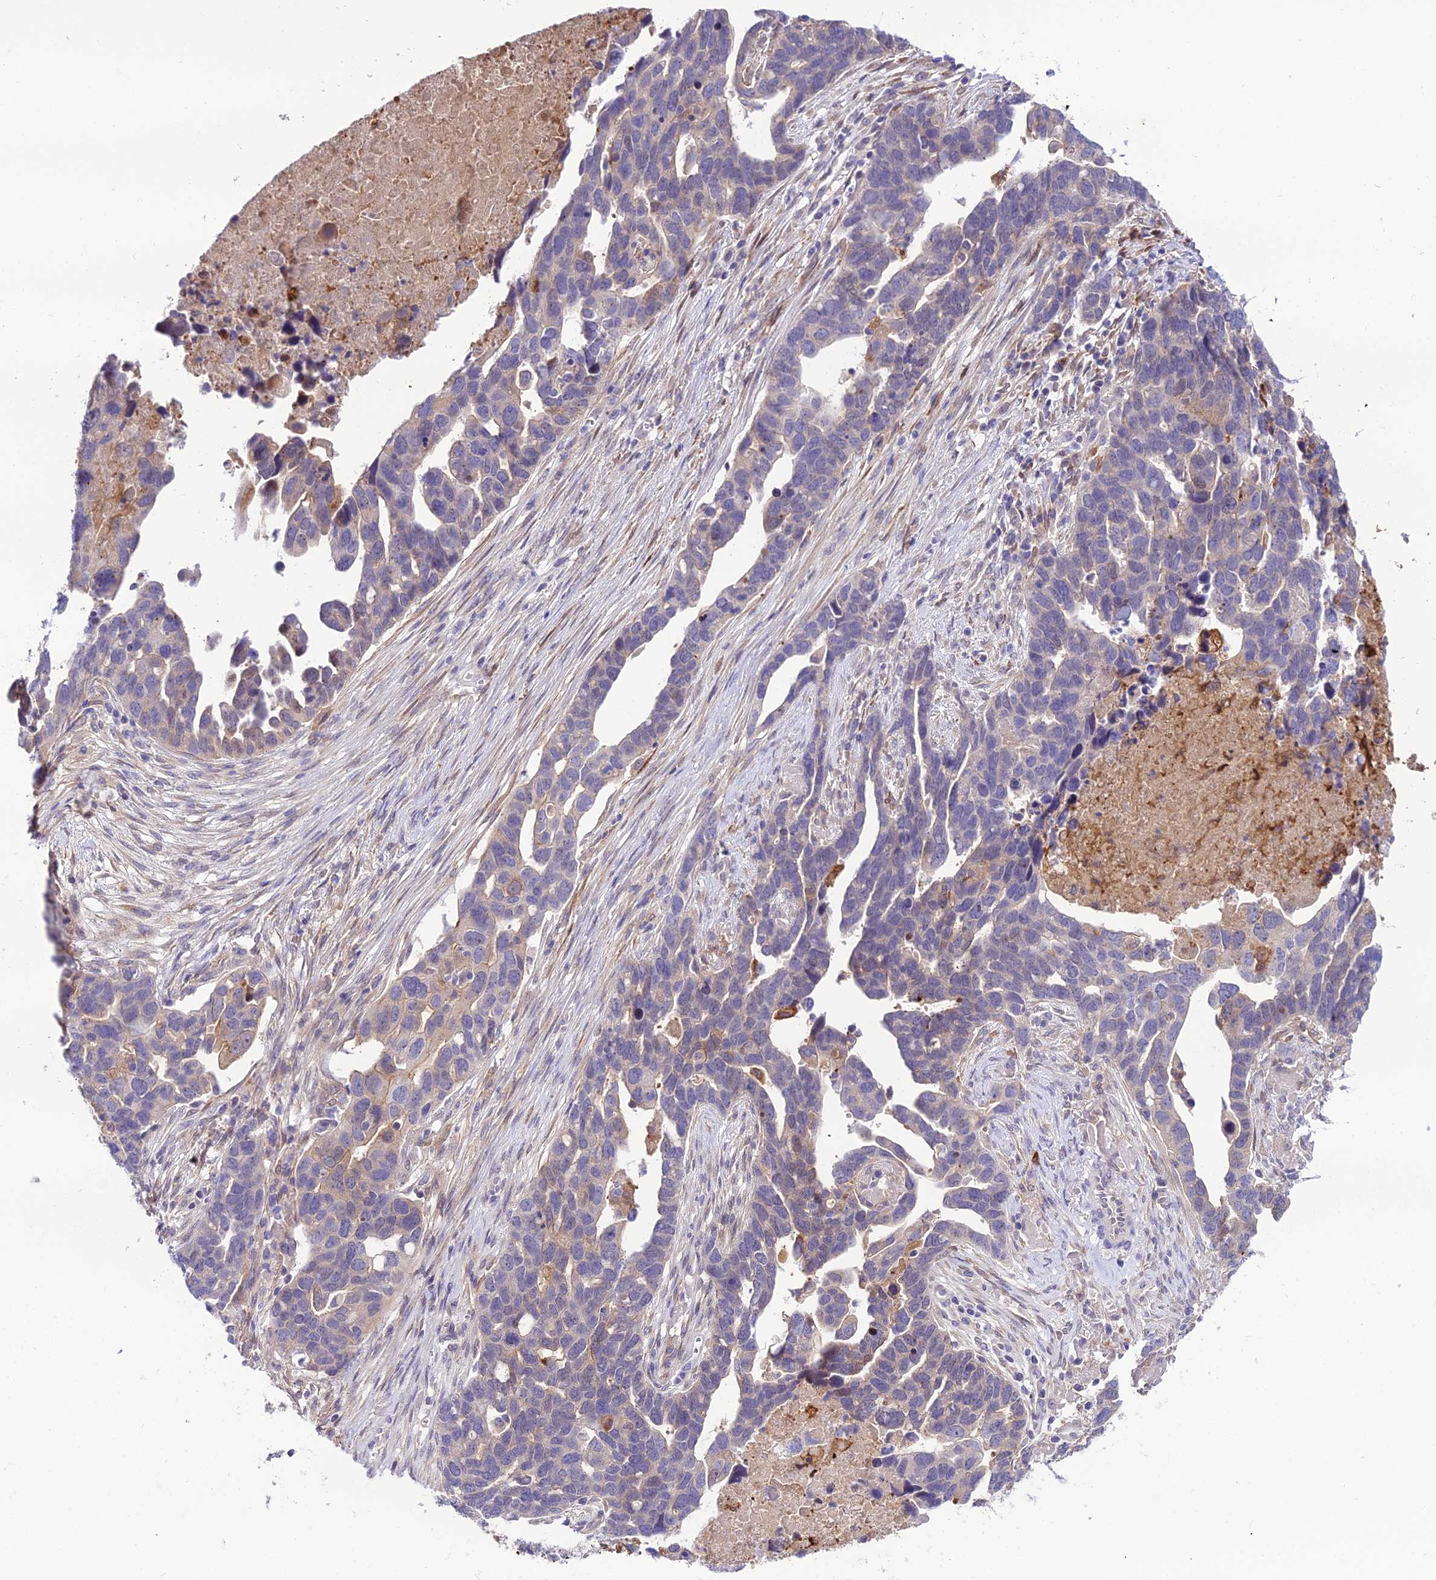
{"staining": {"intensity": "weak", "quantity": "<25%", "location": "cytoplasmic/membranous"}, "tissue": "ovarian cancer", "cell_type": "Tumor cells", "image_type": "cancer", "snomed": [{"axis": "morphology", "description": "Cystadenocarcinoma, serous, NOS"}, {"axis": "topography", "description": "Ovary"}], "caption": "Image shows no protein expression in tumor cells of ovarian cancer (serous cystadenocarcinoma) tissue. (DAB (3,3'-diaminobenzidine) IHC, high magnification).", "gene": "MB21D2", "patient": {"sex": "female", "age": 54}}